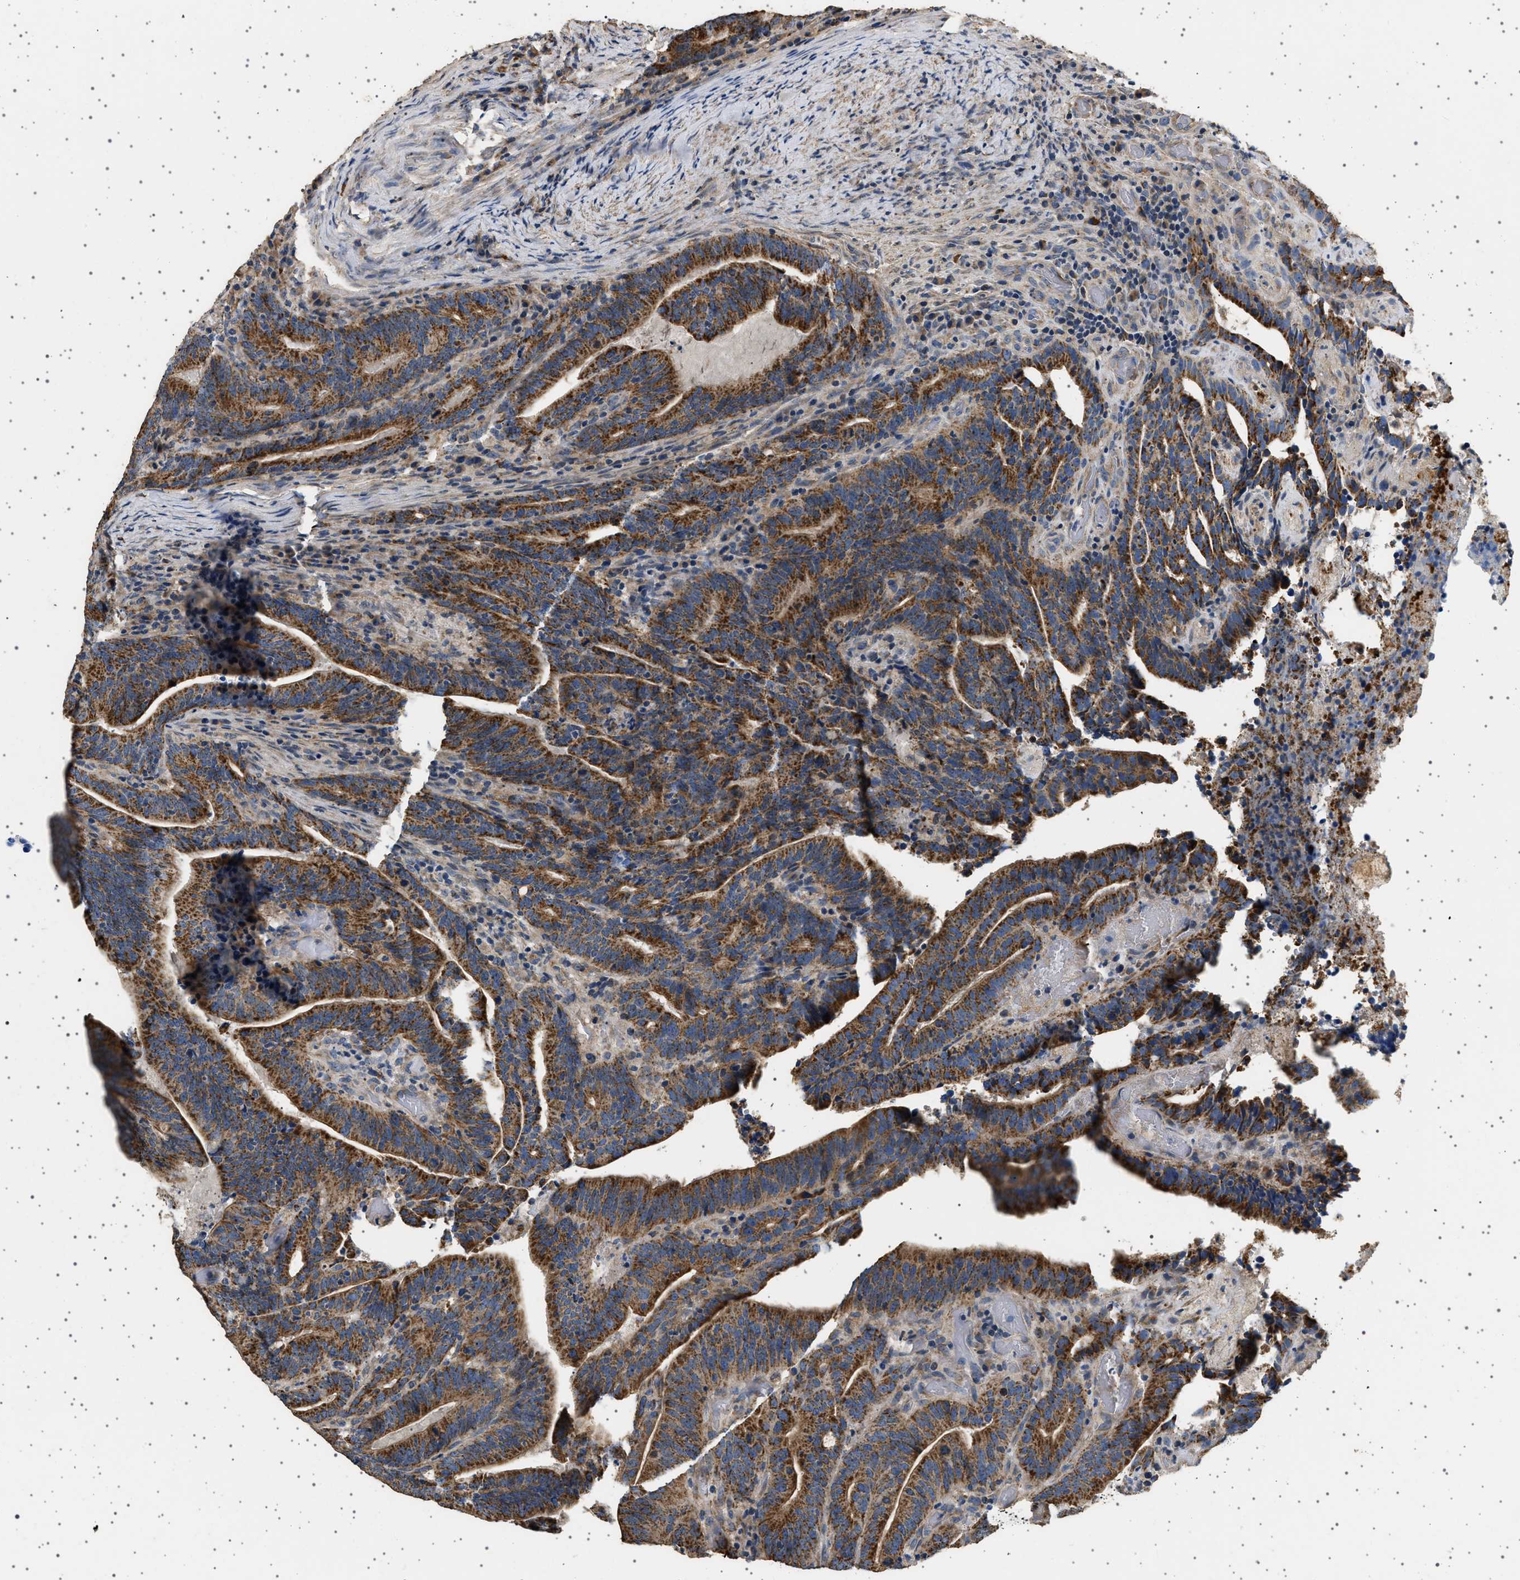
{"staining": {"intensity": "strong", "quantity": ">75%", "location": "cytoplasmic/membranous"}, "tissue": "colorectal cancer", "cell_type": "Tumor cells", "image_type": "cancer", "snomed": [{"axis": "morphology", "description": "Adenocarcinoma, NOS"}, {"axis": "topography", "description": "Colon"}], "caption": "Human adenocarcinoma (colorectal) stained with a brown dye reveals strong cytoplasmic/membranous positive staining in approximately >75% of tumor cells.", "gene": "KCNA4", "patient": {"sex": "female", "age": 66}}